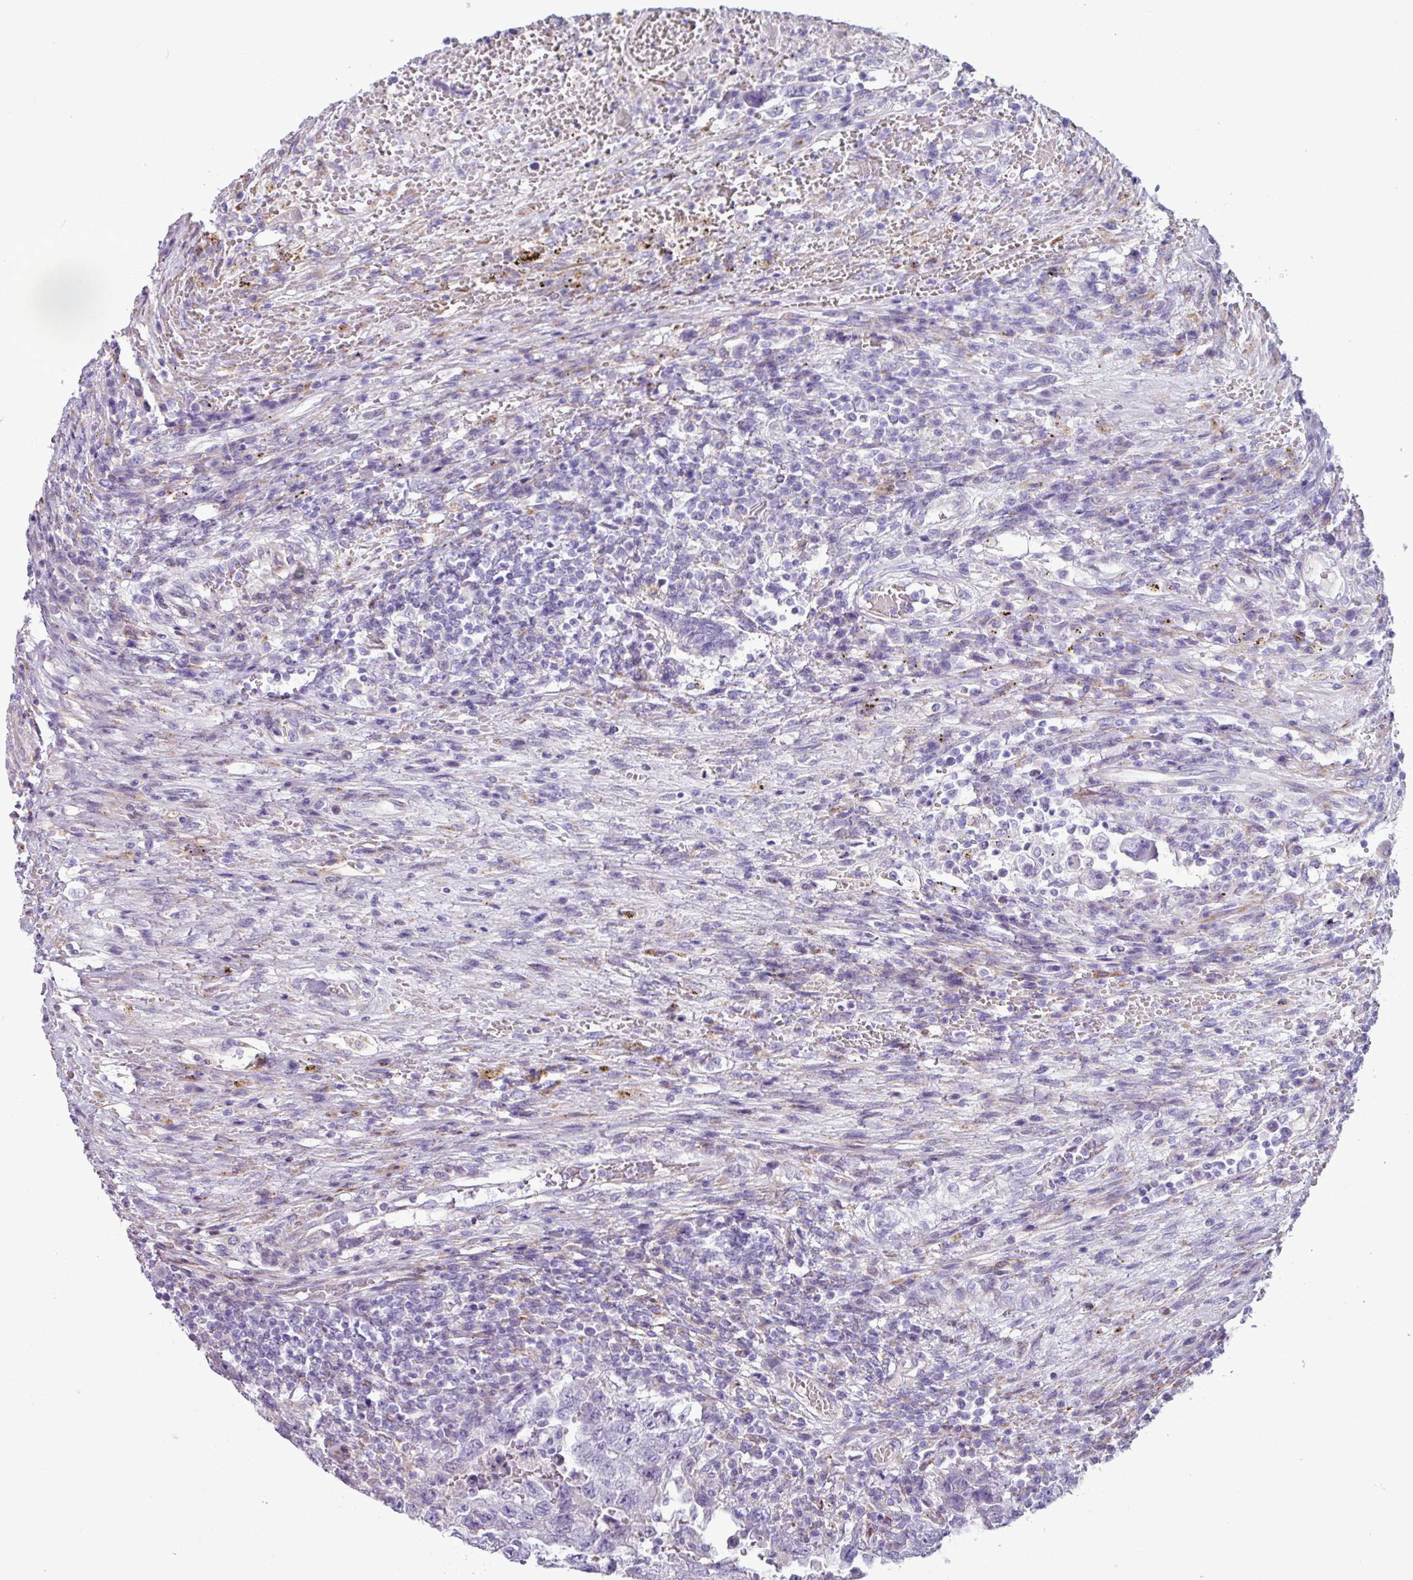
{"staining": {"intensity": "negative", "quantity": "none", "location": "none"}, "tissue": "testis cancer", "cell_type": "Tumor cells", "image_type": "cancer", "snomed": [{"axis": "morphology", "description": "Carcinoma, Embryonal, NOS"}, {"axis": "topography", "description": "Testis"}], "caption": "Embryonal carcinoma (testis) was stained to show a protein in brown. There is no significant positivity in tumor cells.", "gene": "PPP1R35", "patient": {"sex": "male", "age": 26}}